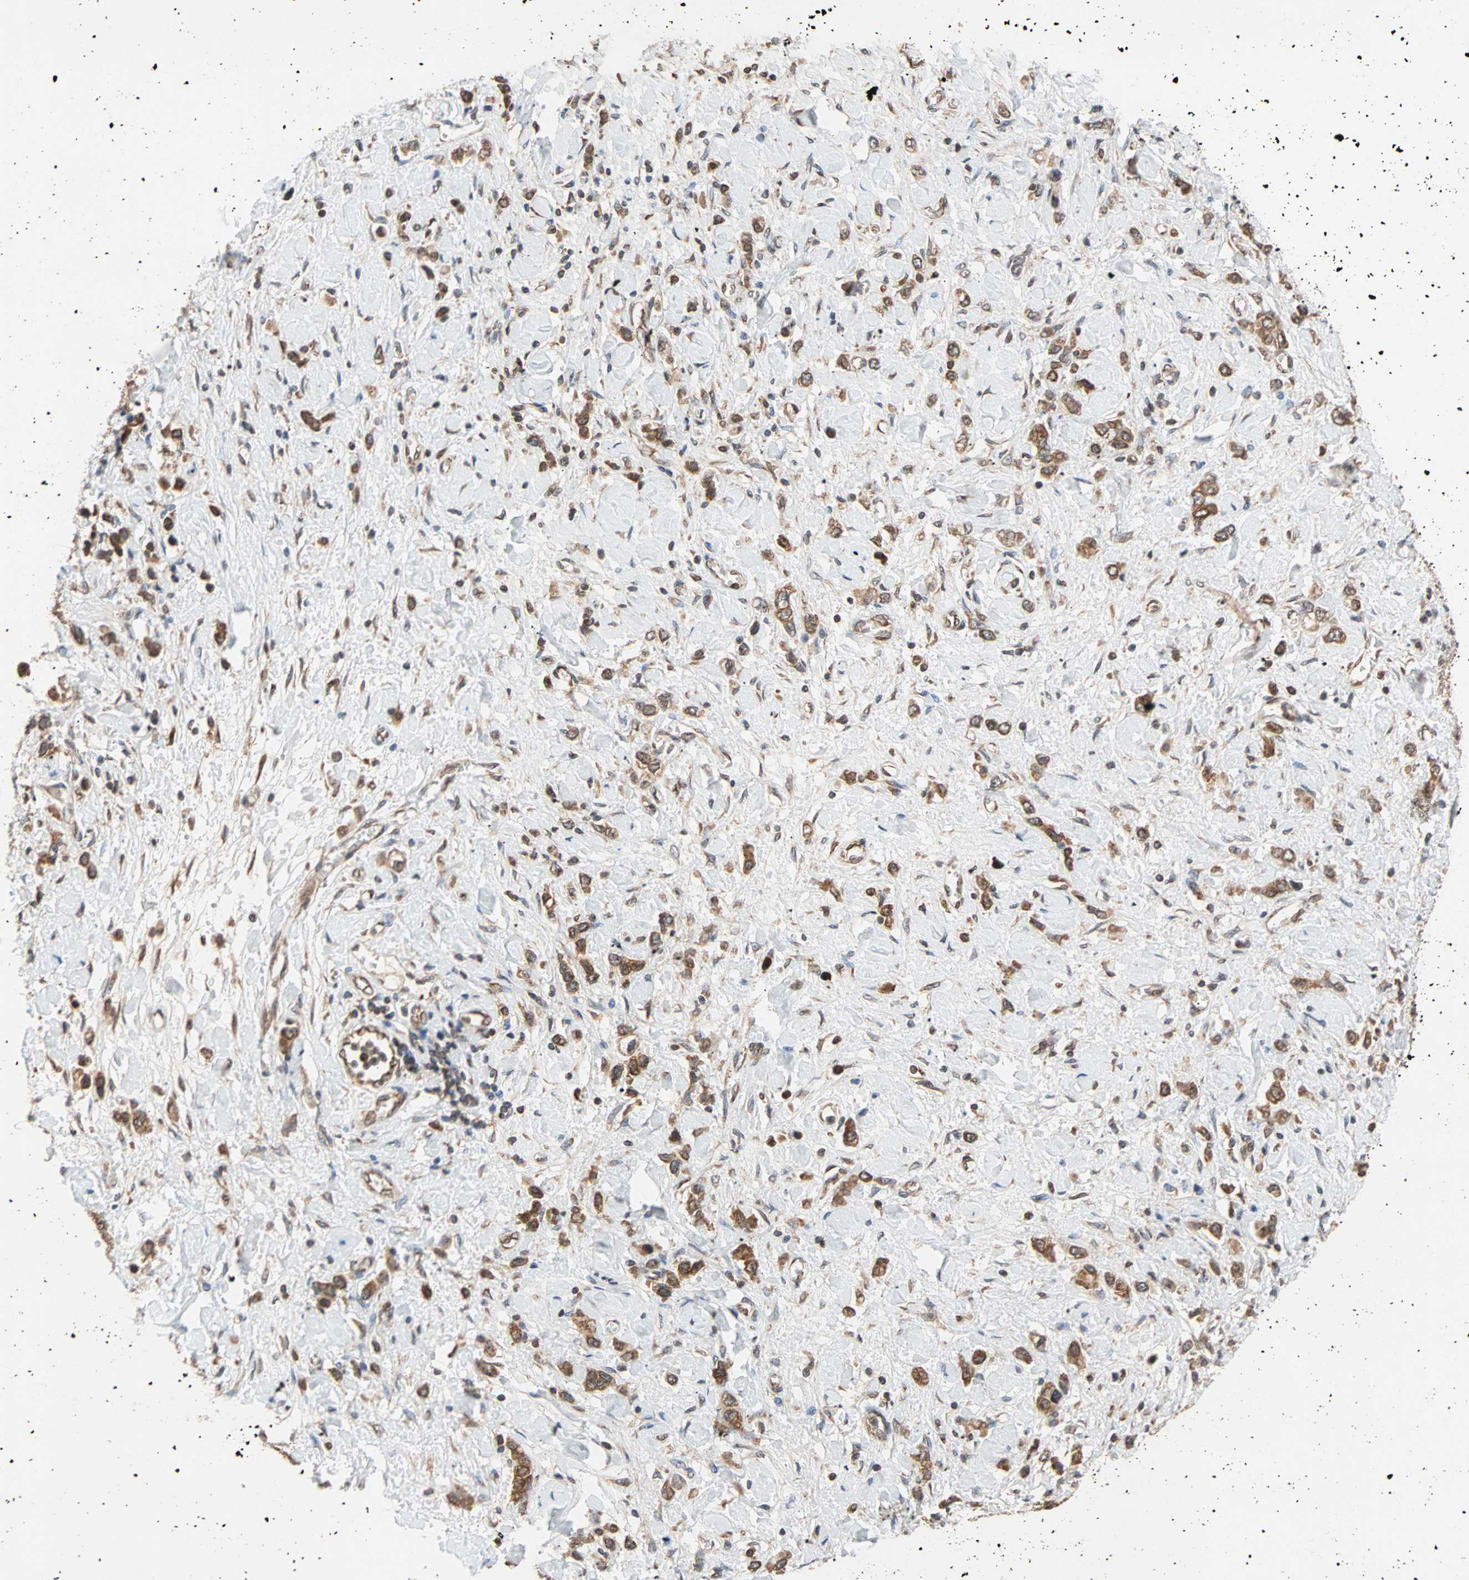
{"staining": {"intensity": "moderate", "quantity": ">75%", "location": "cytoplasmic/membranous"}, "tissue": "stomach cancer", "cell_type": "Tumor cells", "image_type": "cancer", "snomed": [{"axis": "morphology", "description": "Normal tissue, NOS"}, {"axis": "morphology", "description": "Adenocarcinoma, NOS"}, {"axis": "topography", "description": "Stomach, upper"}, {"axis": "topography", "description": "Stomach"}], "caption": "Human adenocarcinoma (stomach) stained with a protein marker shows moderate staining in tumor cells.", "gene": "AUP1", "patient": {"sex": "female", "age": 65}}